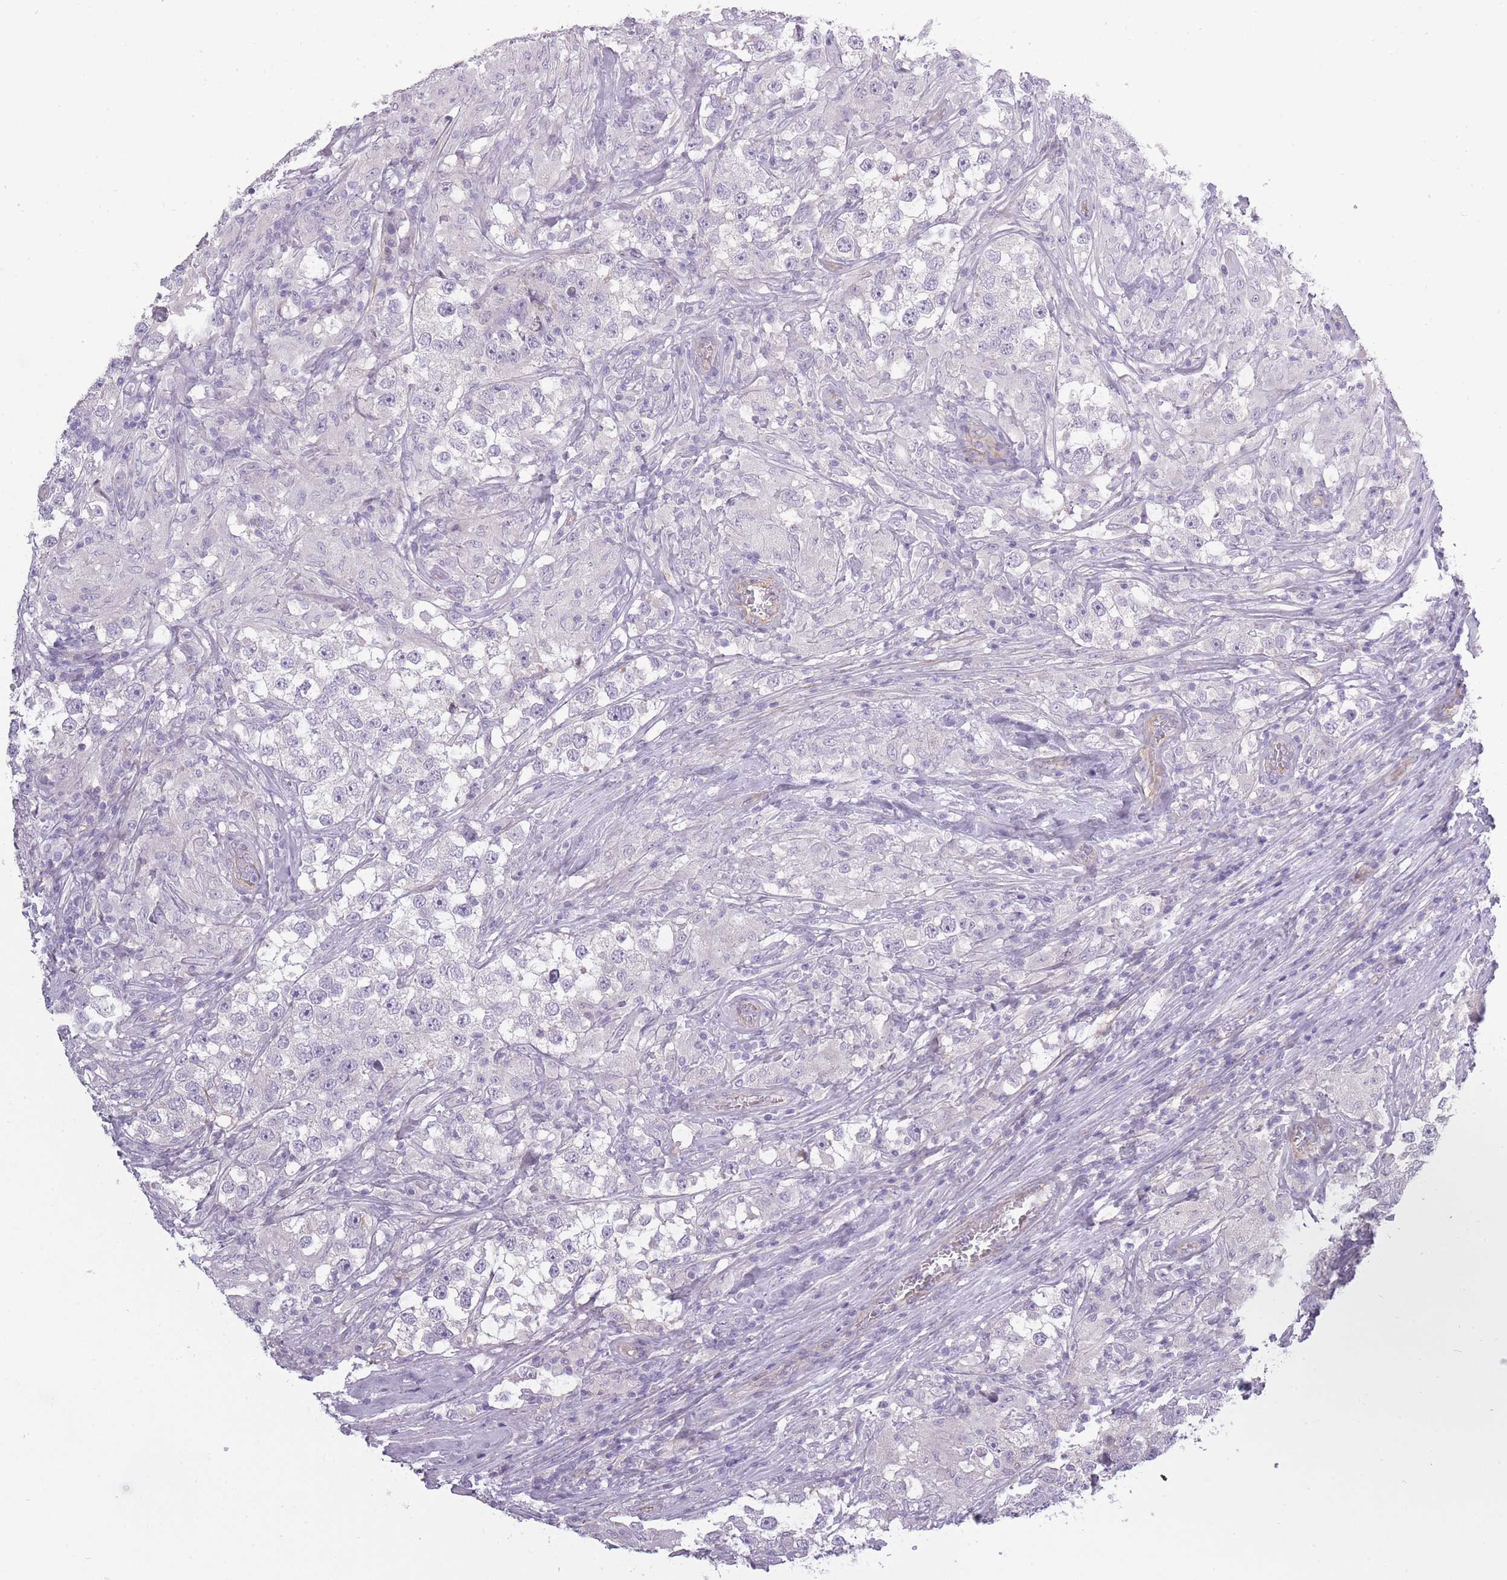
{"staining": {"intensity": "negative", "quantity": "none", "location": "none"}, "tissue": "testis cancer", "cell_type": "Tumor cells", "image_type": "cancer", "snomed": [{"axis": "morphology", "description": "Seminoma, NOS"}, {"axis": "topography", "description": "Testis"}], "caption": "A micrograph of human testis cancer is negative for staining in tumor cells.", "gene": "SLC8A2", "patient": {"sex": "male", "age": 46}}